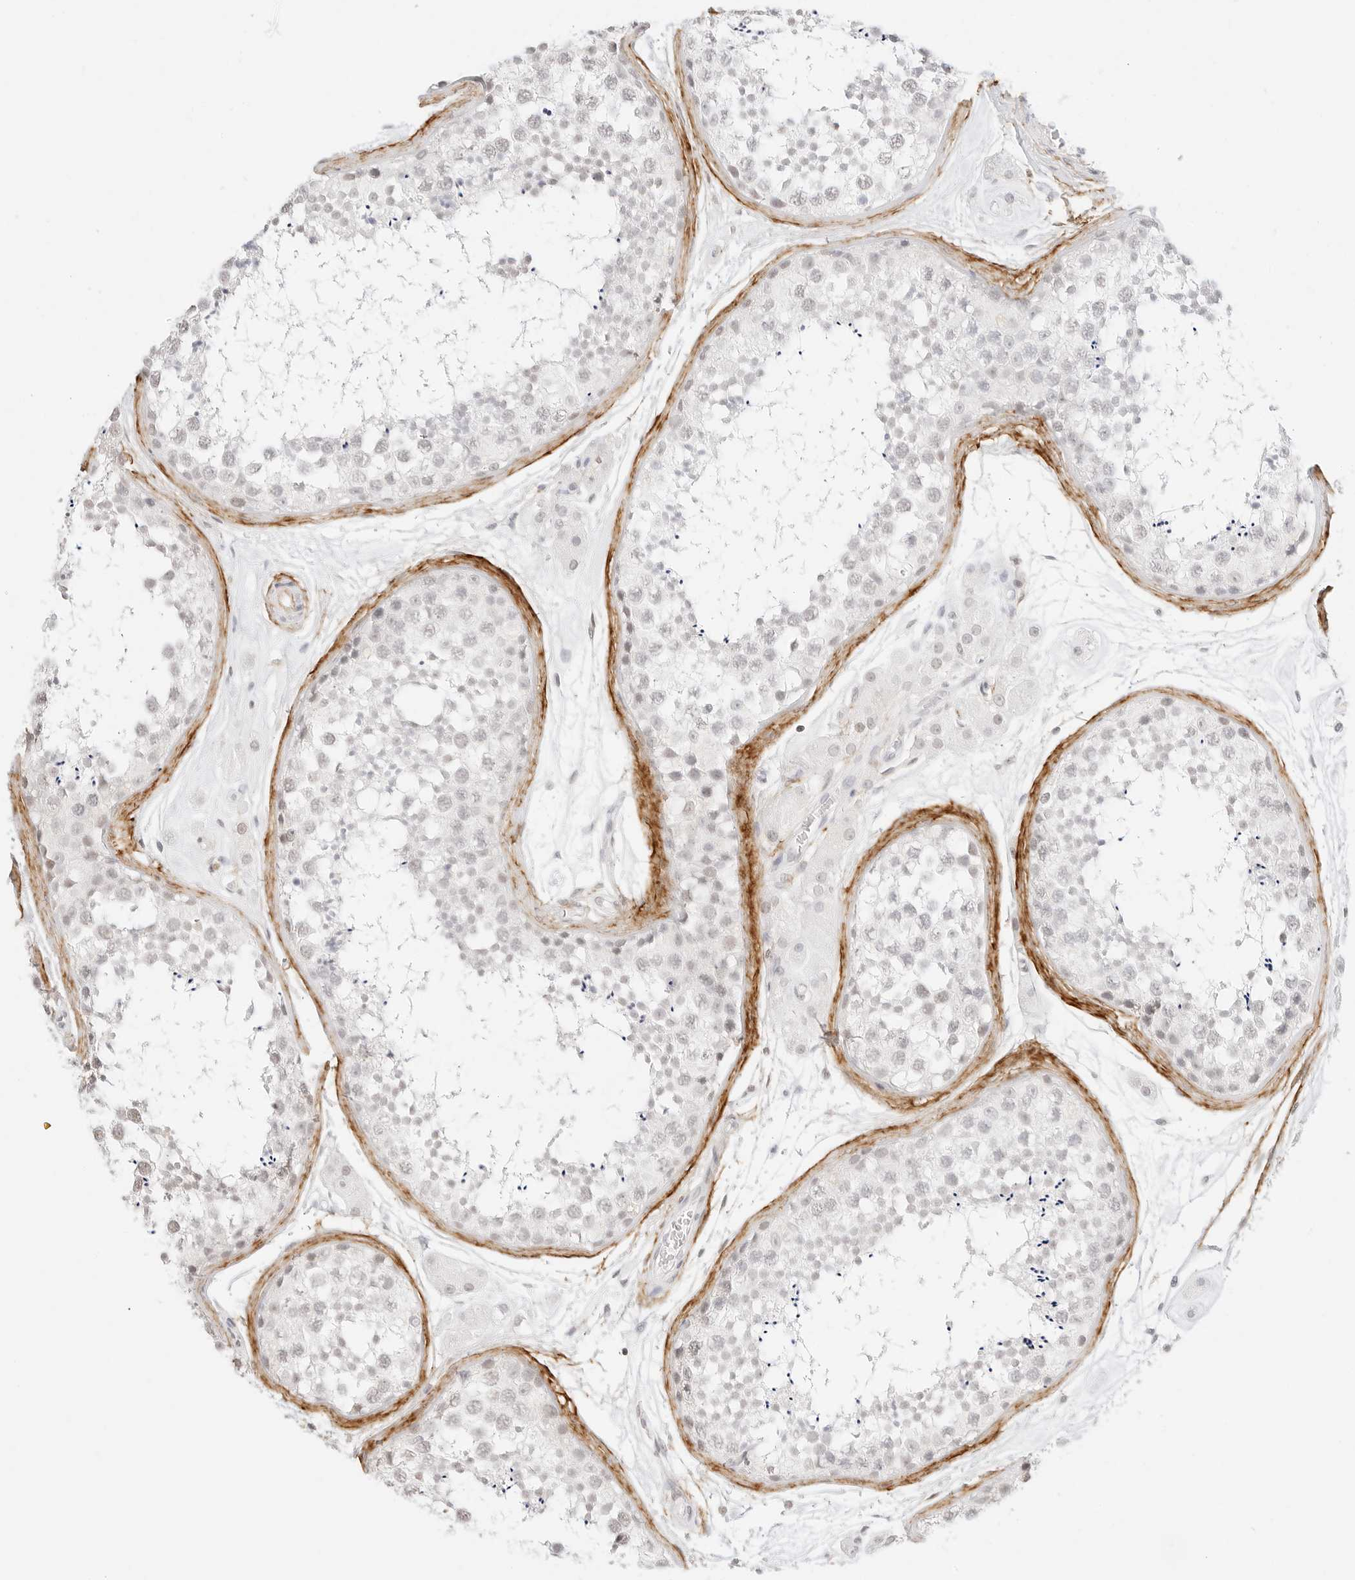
{"staining": {"intensity": "weak", "quantity": "<25%", "location": "nuclear"}, "tissue": "testis", "cell_type": "Cells in seminiferous ducts", "image_type": "normal", "snomed": [{"axis": "morphology", "description": "Normal tissue, NOS"}, {"axis": "topography", "description": "Testis"}], "caption": "DAB immunohistochemical staining of normal testis exhibits no significant staining in cells in seminiferous ducts.", "gene": "FBLN5", "patient": {"sex": "male", "age": 56}}